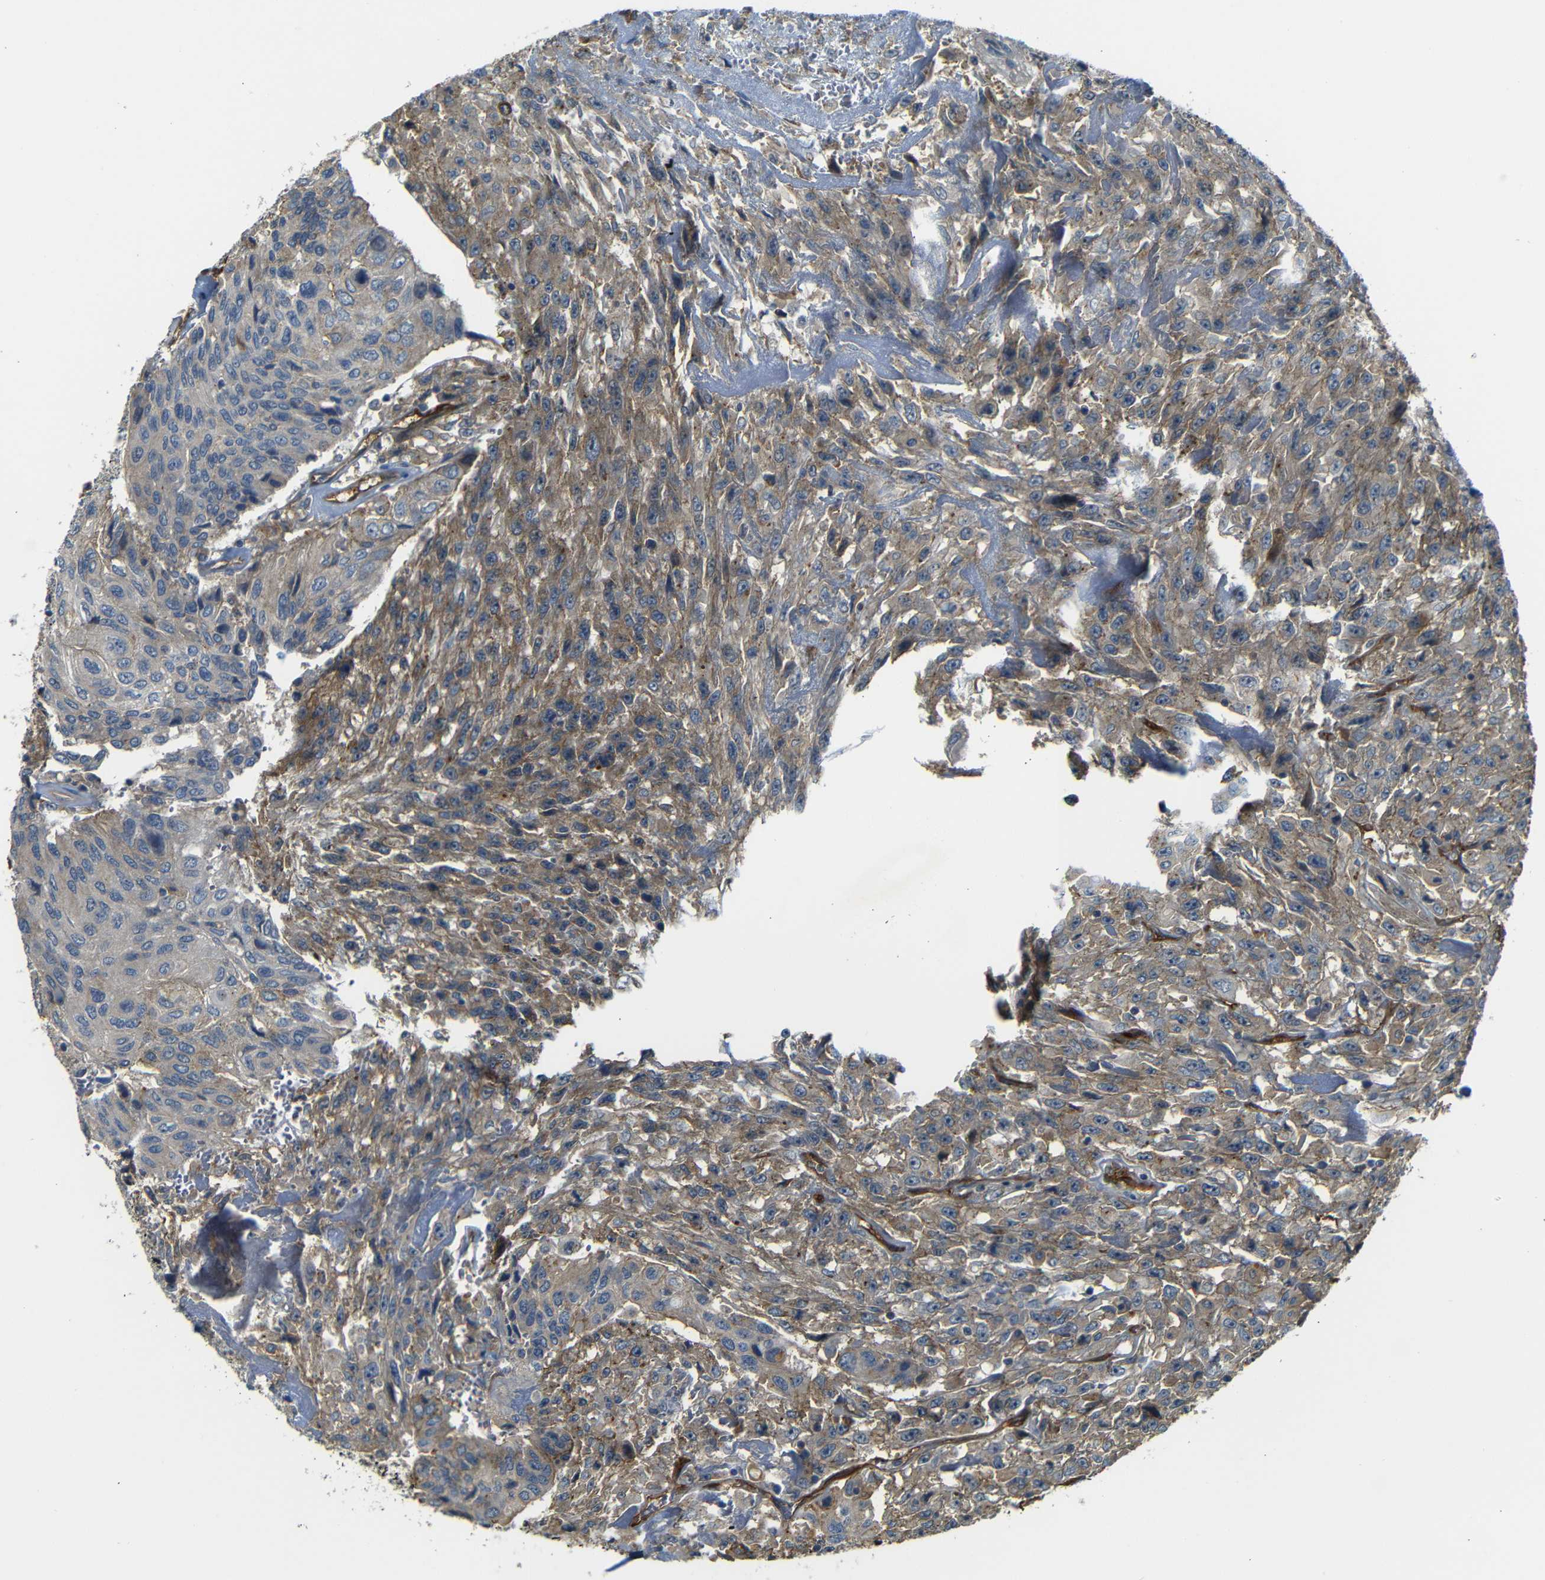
{"staining": {"intensity": "moderate", "quantity": ">75%", "location": "cytoplasmic/membranous"}, "tissue": "urothelial cancer", "cell_type": "Tumor cells", "image_type": "cancer", "snomed": [{"axis": "morphology", "description": "Urothelial carcinoma, High grade"}, {"axis": "topography", "description": "Urinary bladder"}], "caption": "Immunohistochemical staining of urothelial cancer reveals moderate cytoplasmic/membranous protein positivity in about >75% of tumor cells.", "gene": "RELL1", "patient": {"sex": "male", "age": 66}}